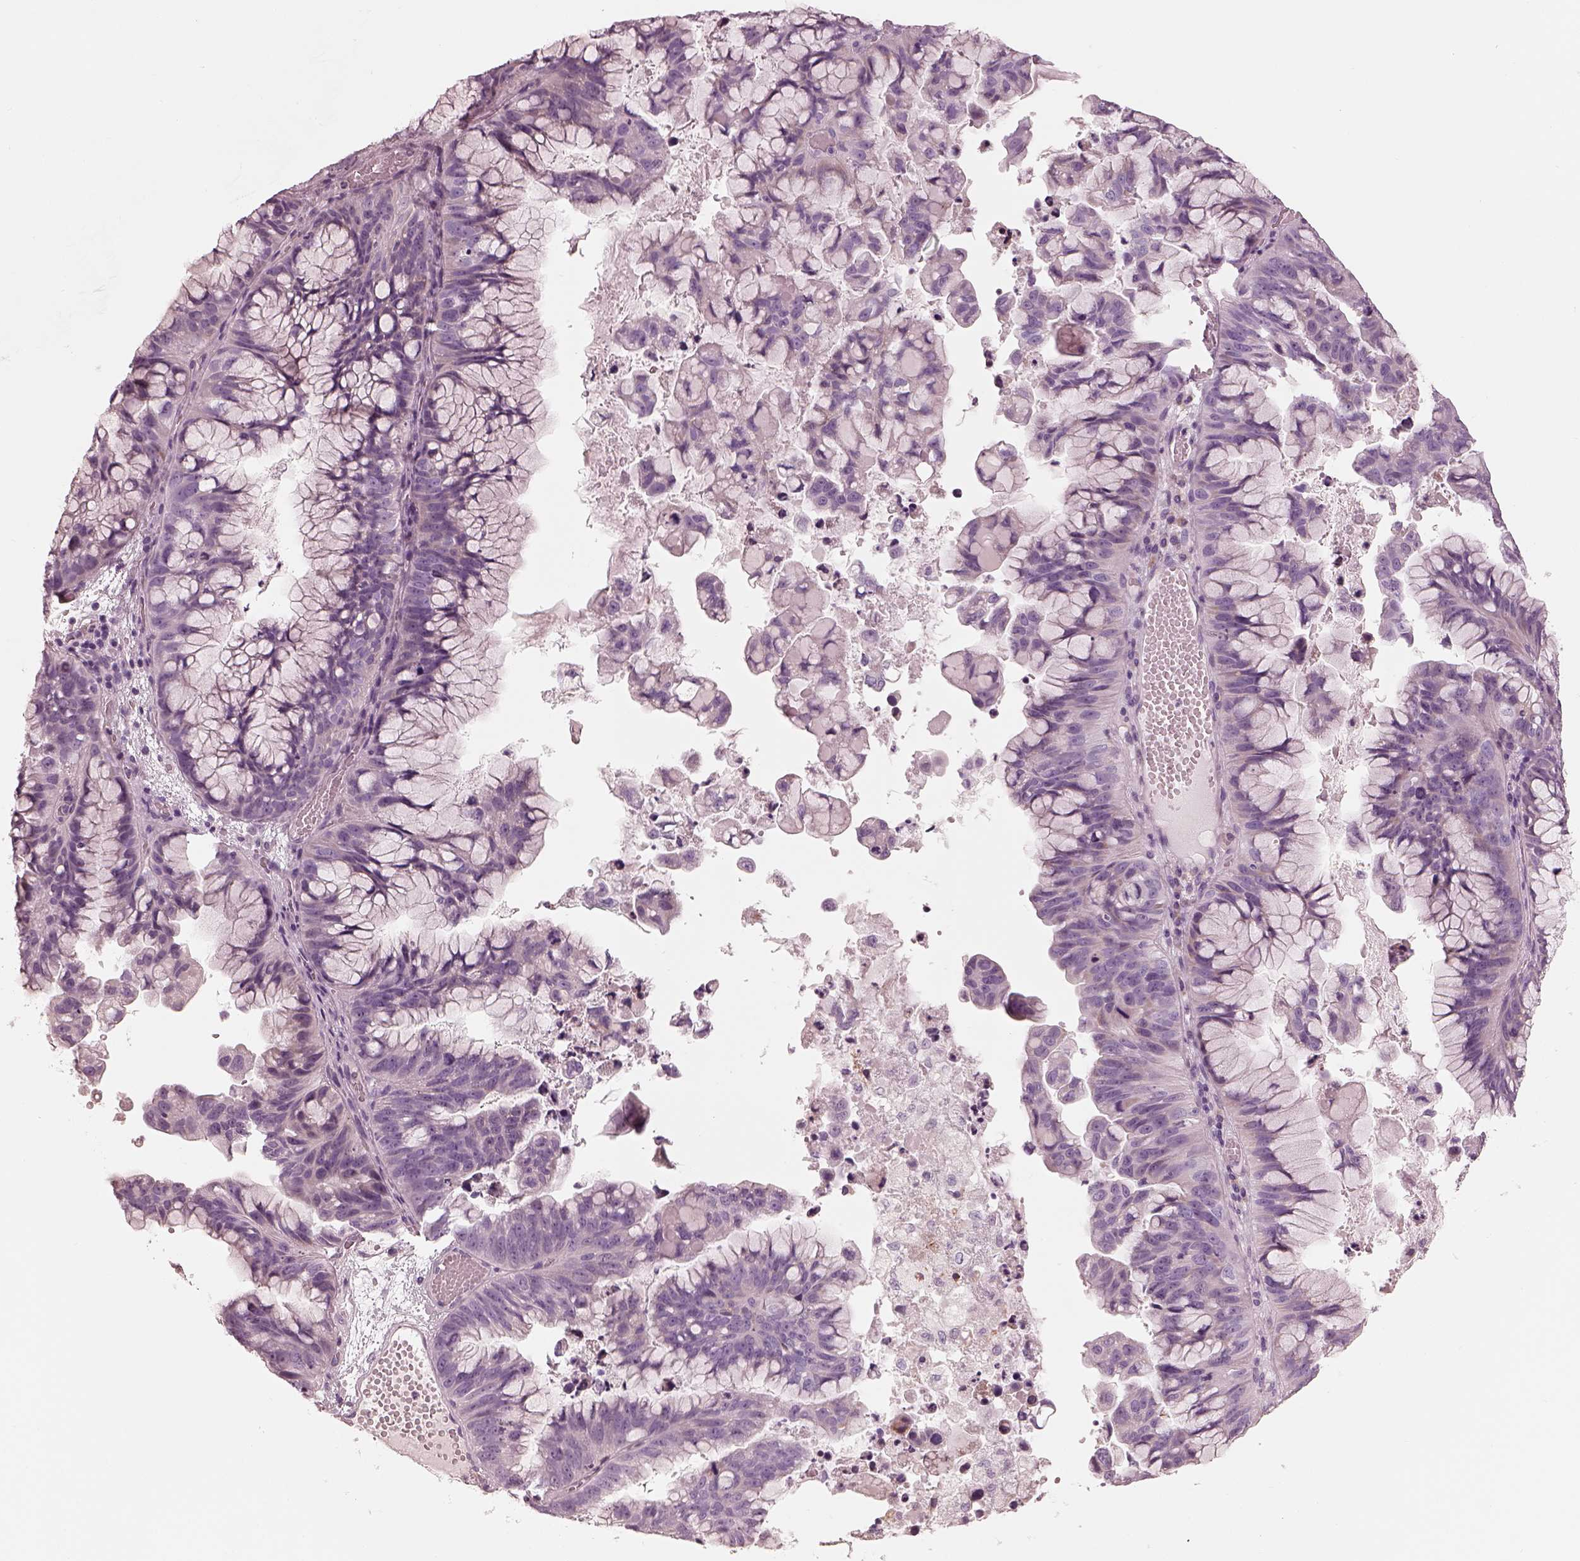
{"staining": {"intensity": "negative", "quantity": "none", "location": "none"}, "tissue": "ovarian cancer", "cell_type": "Tumor cells", "image_type": "cancer", "snomed": [{"axis": "morphology", "description": "Cystadenocarcinoma, mucinous, NOS"}, {"axis": "topography", "description": "Ovary"}], "caption": "Image shows no protein positivity in tumor cells of ovarian cancer (mucinous cystadenocarcinoma) tissue.", "gene": "CADM2", "patient": {"sex": "female", "age": 76}}